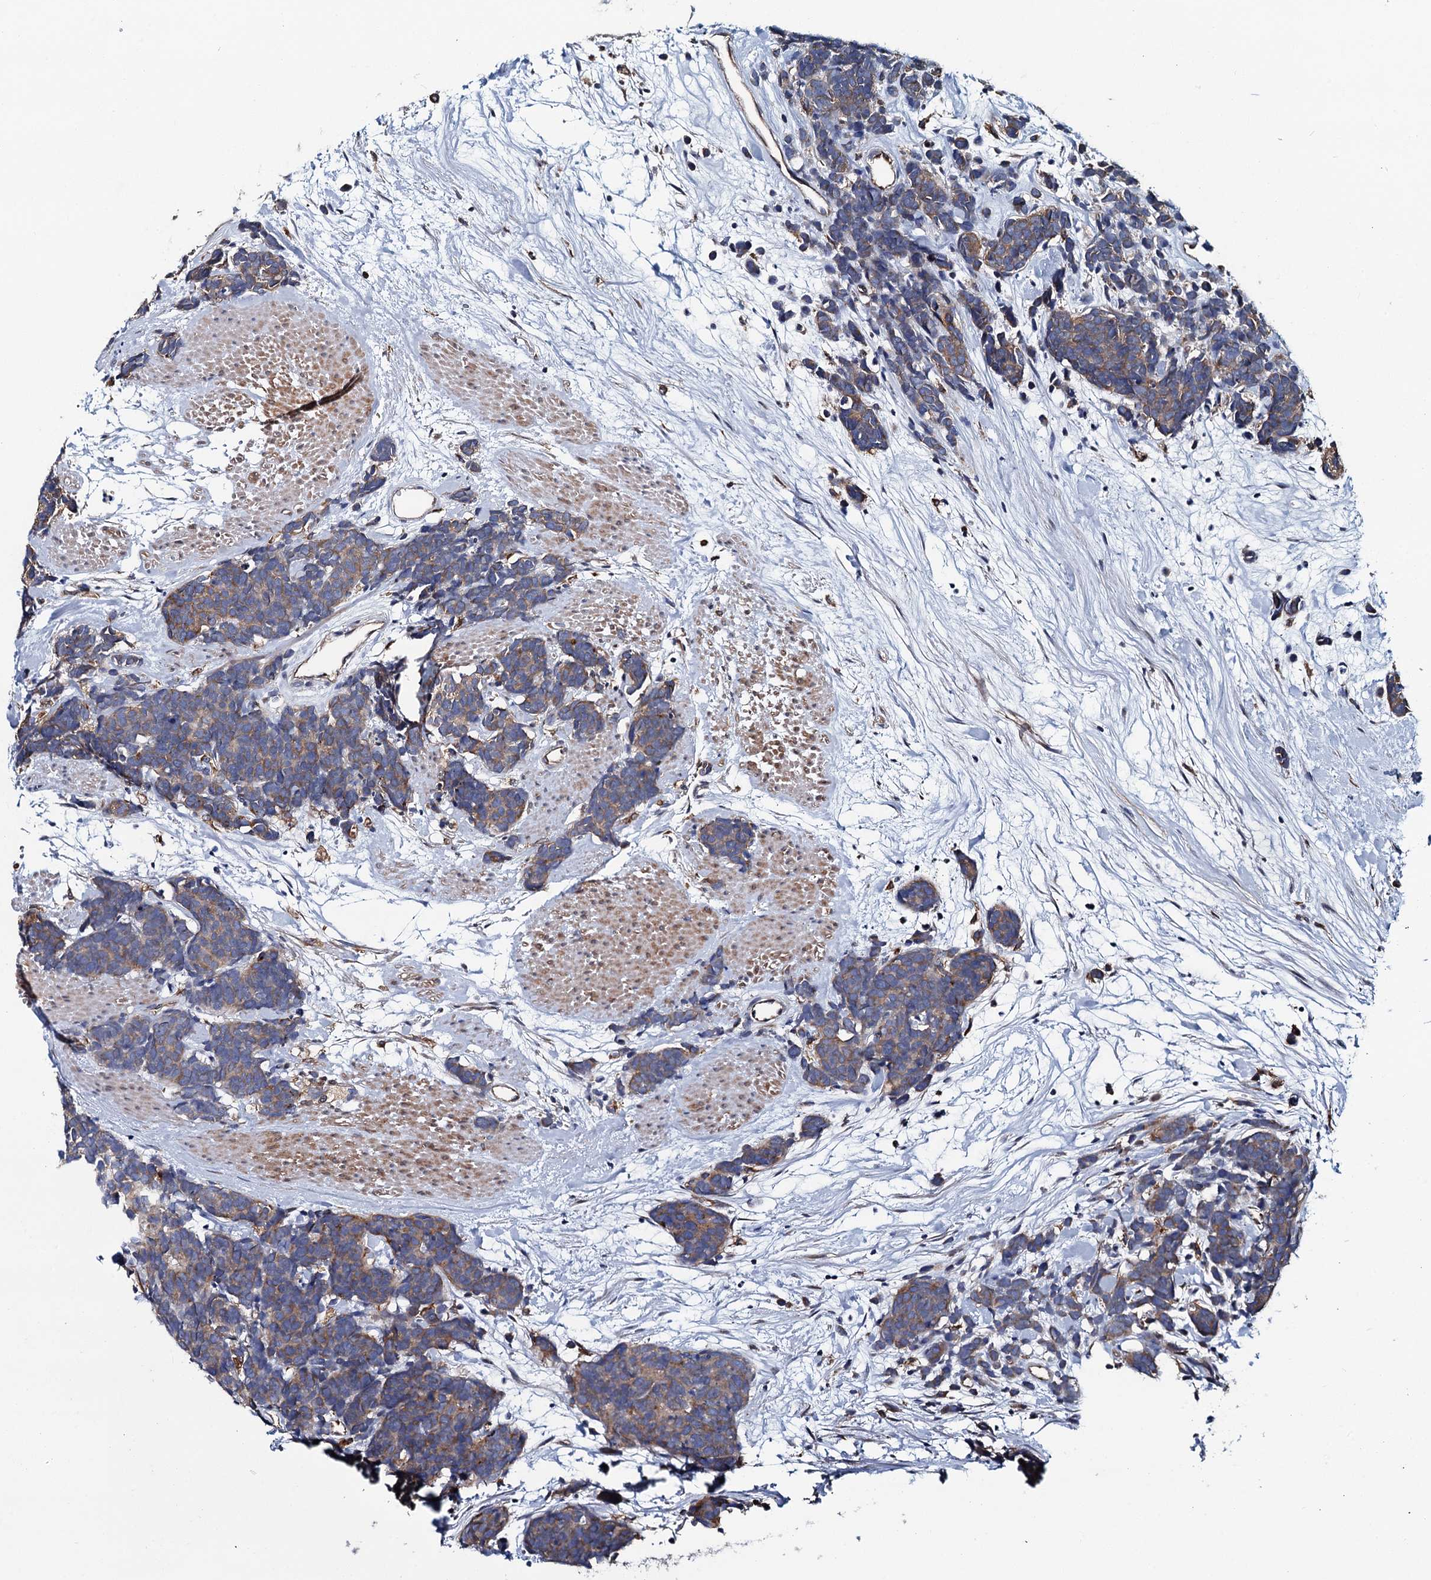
{"staining": {"intensity": "weak", "quantity": ">75%", "location": "cytoplasmic/membranous"}, "tissue": "carcinoid", "cell_type": "Tumor cells", "image_type": "cancer", "snomed": [{"axis": "morphology", "description": "Carcinoma, NOS"}, {"axis": "morphology", "description": "Carcinoid, malignant, NOS"}, {"axis": "topography", "description": "Urinary bladder"}], "caption": "Protein expression analysis of human malignant carcinoid reveals weak cytoplasmic/membranous positivity in about >75% of tumor cells.", "gene": "TMEM151A", "patient": {"sex": "male", "age": 57}}